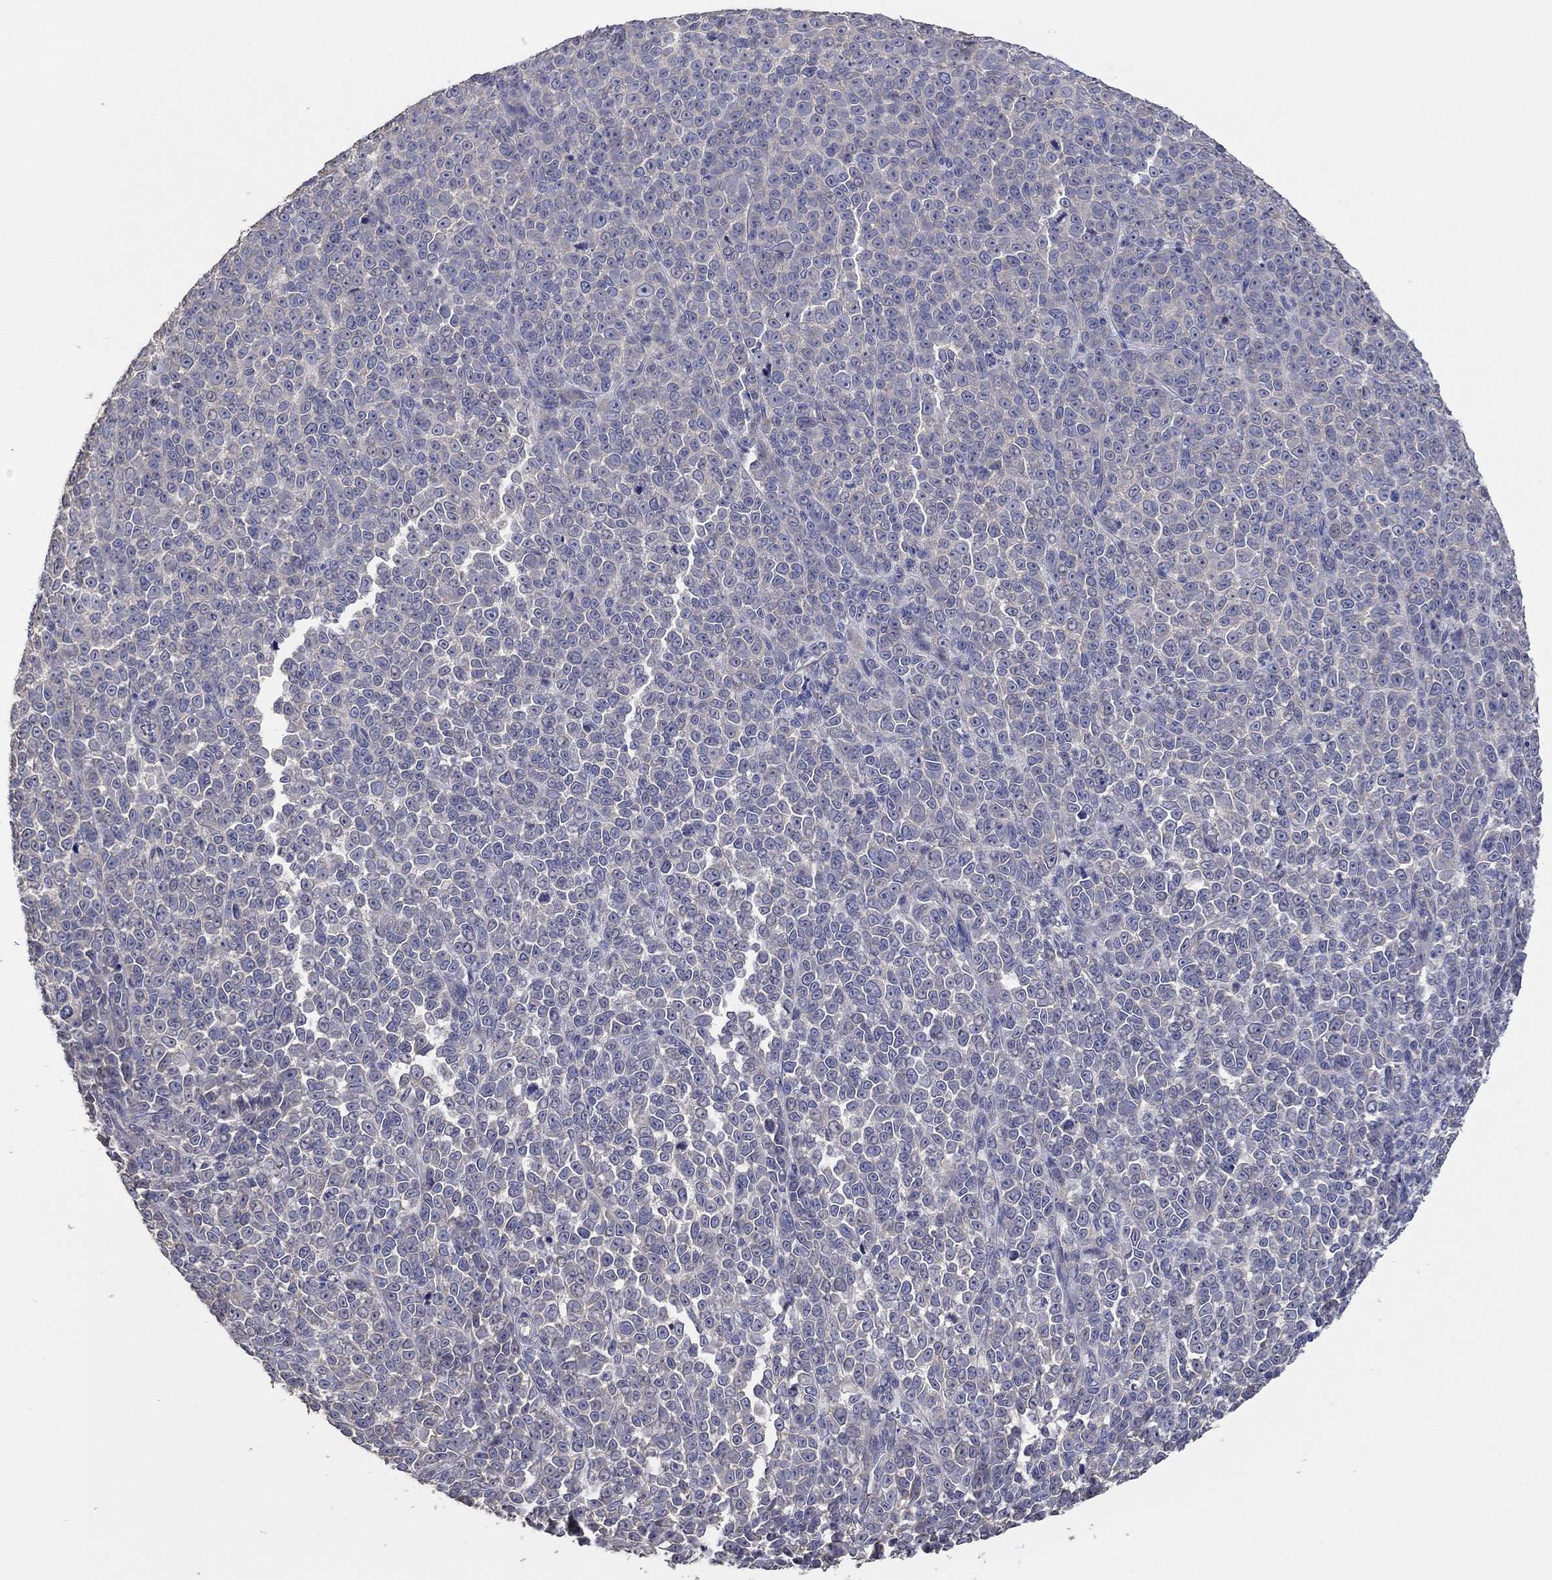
{"staining": {"intensity": "negative", "quantity": "none", "location": "none"}, "tissue": "melanoma", "cell_type": "Tumor cells", "image_type": "cancer", "snomed": [{"axis": "morphology", "description": "Malignant melanoma, NOS"}, {"axis": "topography", "description": "Skin"}], "caption": "Melanoma was stained to show a protein in brown. There is no significant positivity in tumor cells. (DAB (3,3'-diaminobenzidine) IHC with hematoxylin counter stain).", "gene": "DOCK3", "patient": {"sex": "female", "age": 95}}